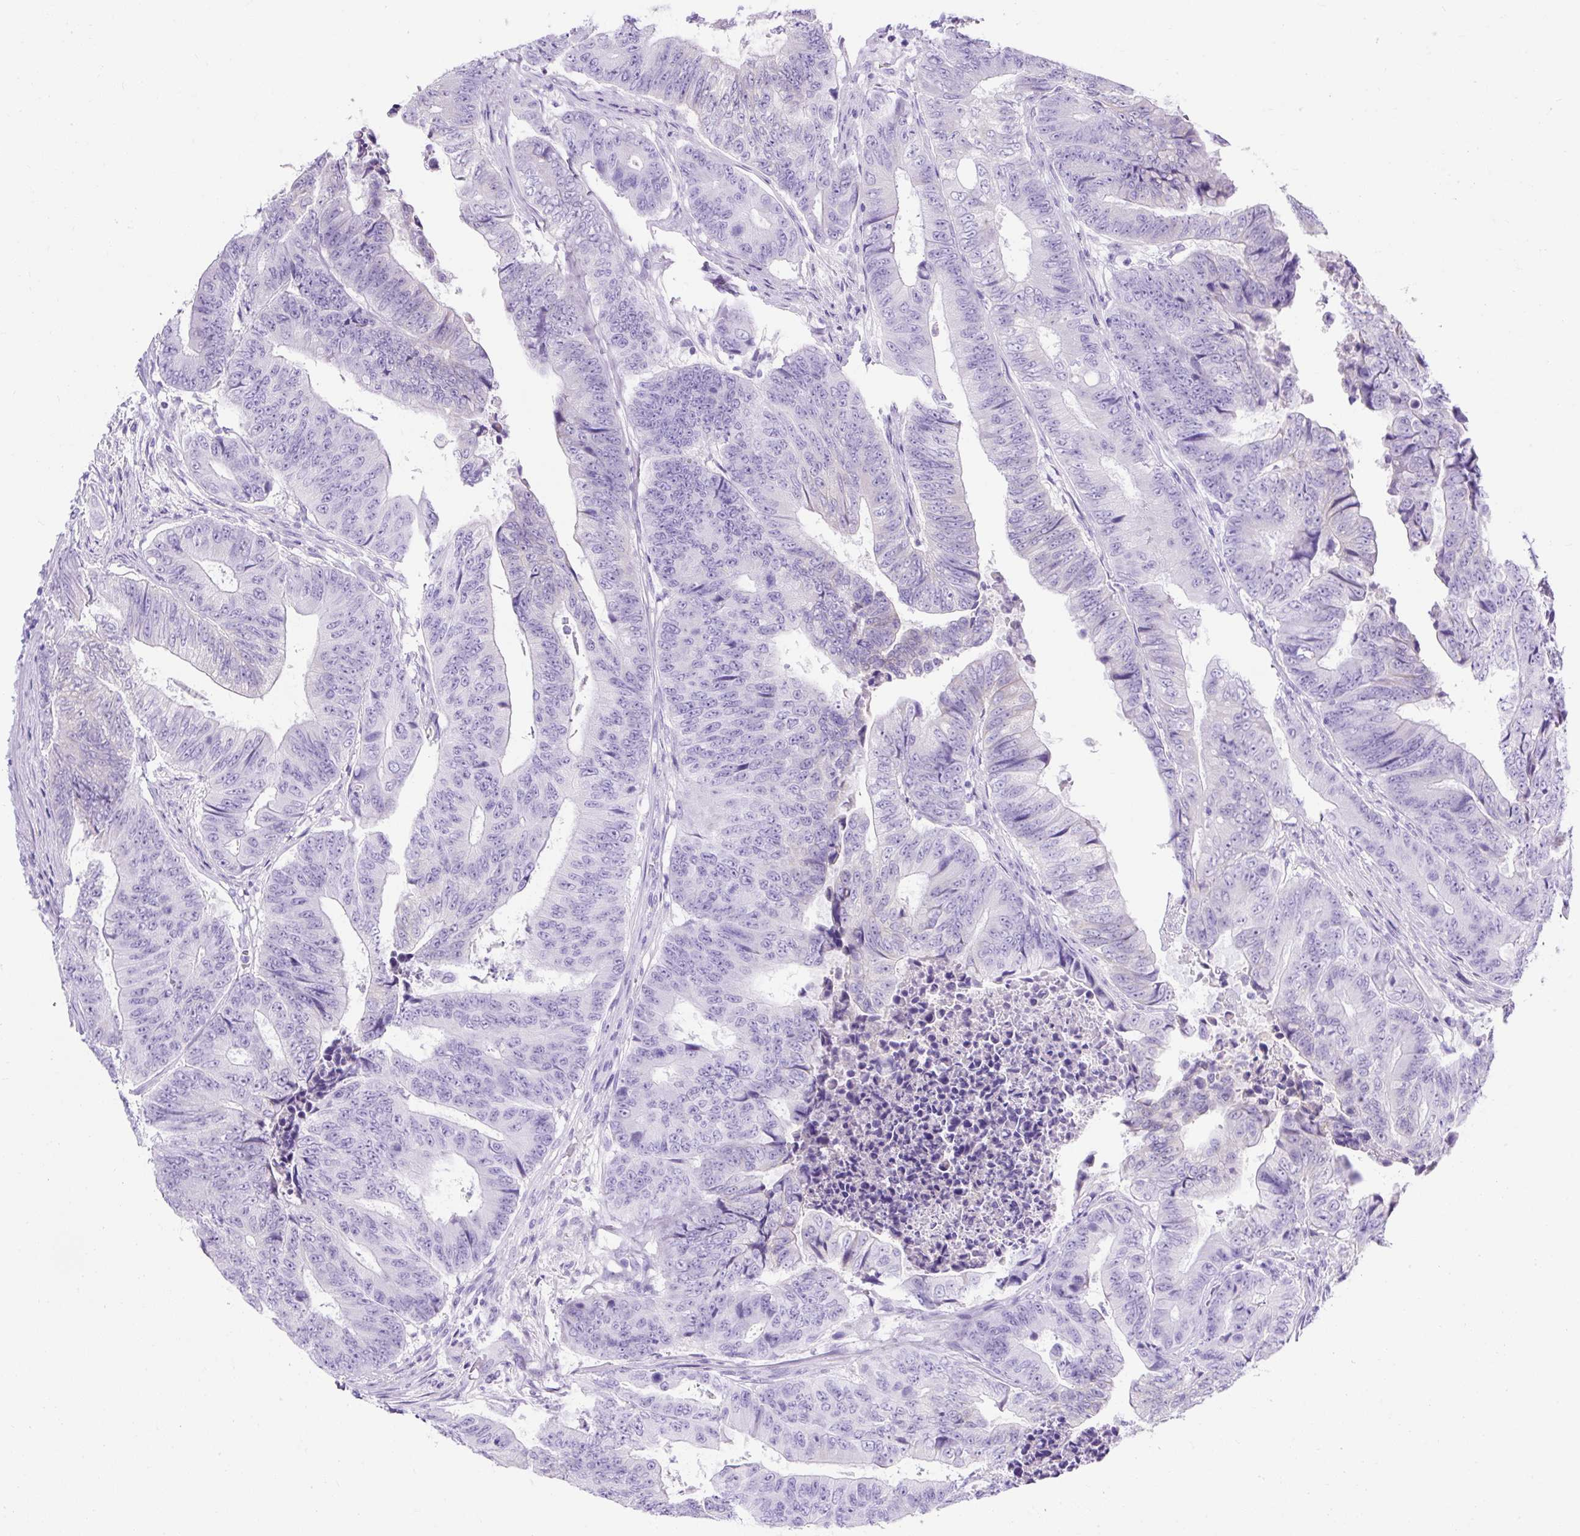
{"staining": {"intensity": "negative", "quantity": "none", "location": "none"}, "tissue": "colorectal cancer", "cell_type": "Tumor cells", "image_type": "cancer", "snomed": [{"axis": "morphology", "description": "Adenocarcinoma, NOS"}, {"axis": "topography", "description": "Colon"}], "caption": "This image is of colorectal cancer (adenocarcinoma) stained with immunohistochemistry to label a protein in brown with the nuclei are counter-stained blue. There is no expression in tumor cells.", "gene": "KRT12", "patient": {"sex": "female", "age": 48}}